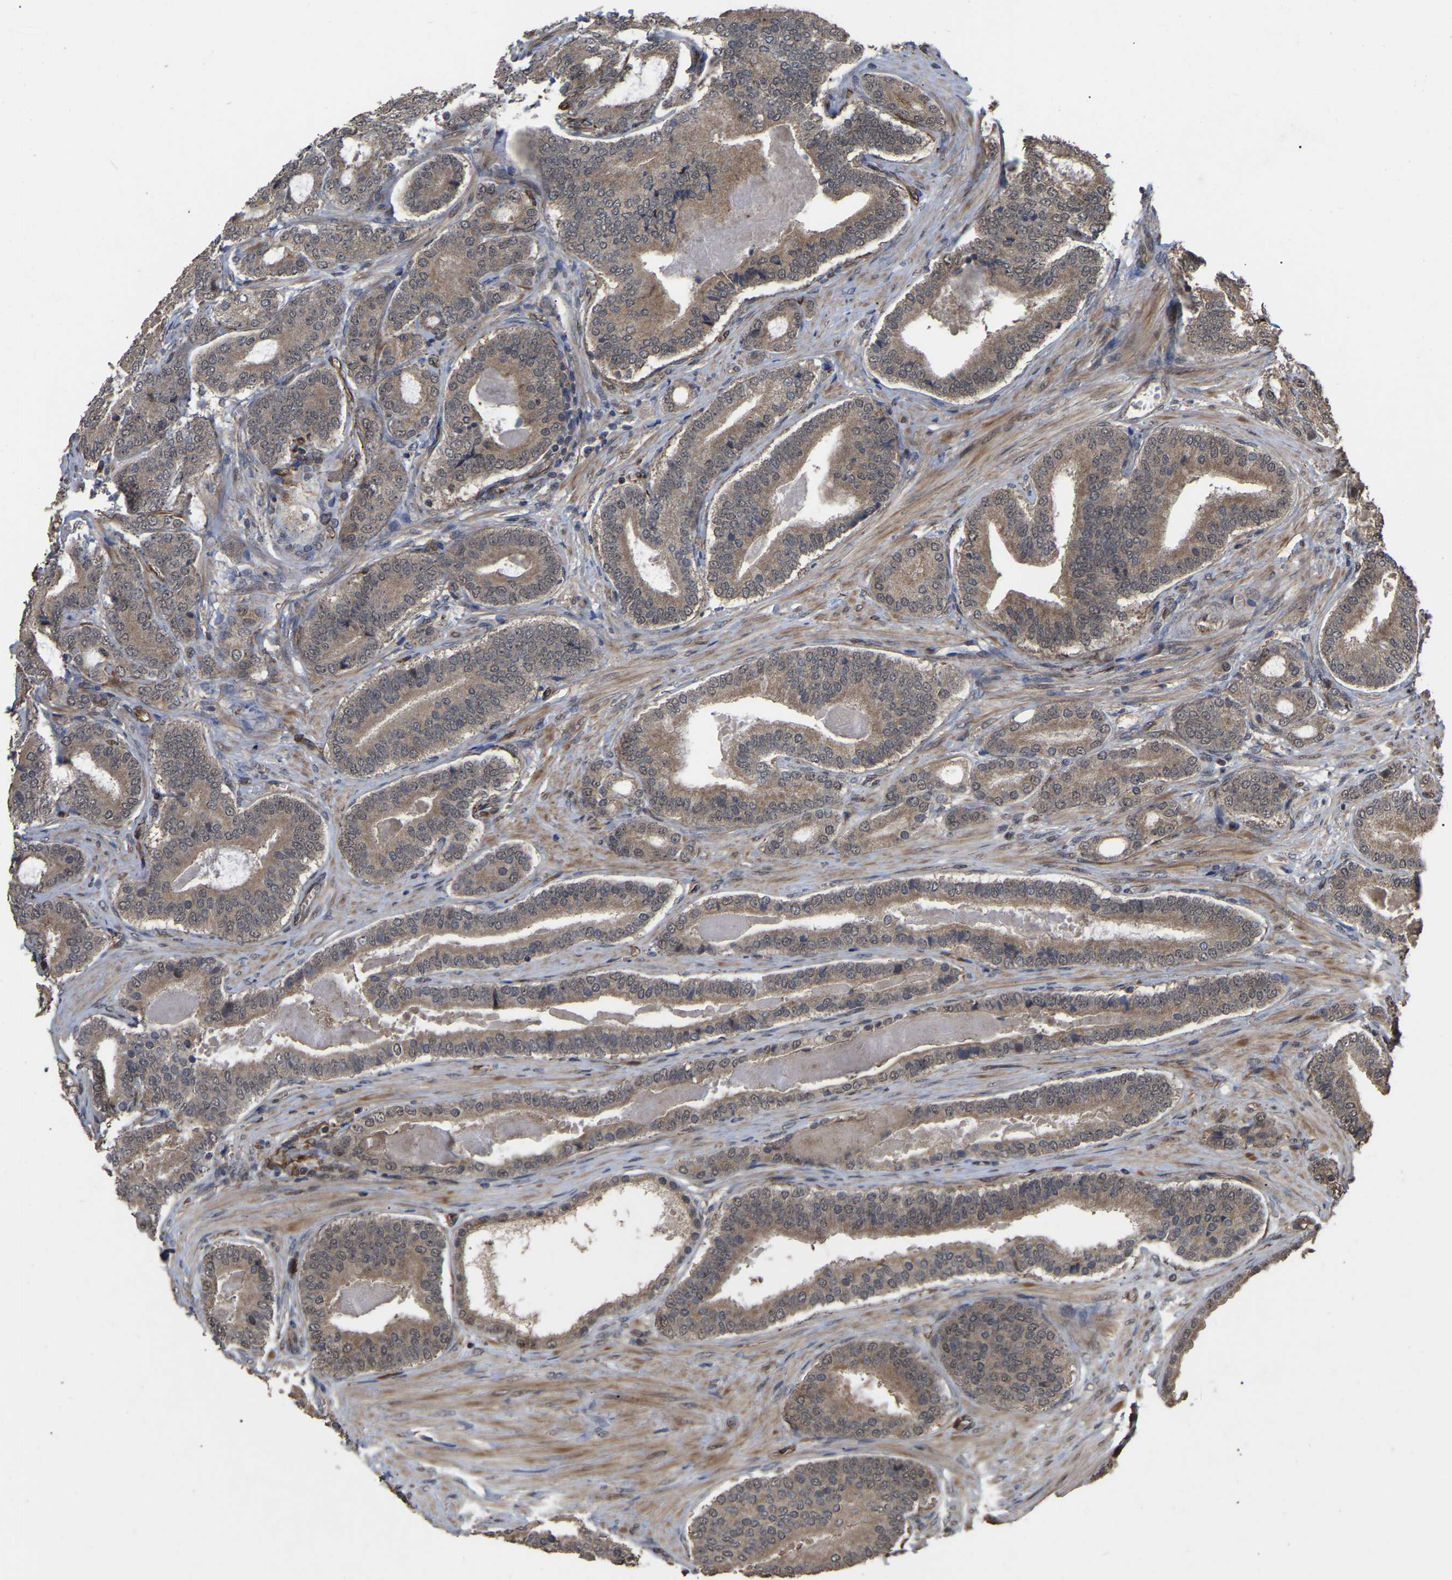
{"staining": {"intensity": "moderate", "quantity": ">75%", "location": "cytoplasmic/membranous"}, "tissue": "prostate cancer", "cell_type": "Tumor cells", "image_type": "cancer", "snomed": [{"axis": "morphology", "description": "Adenocarcinoma, High grade"}, {"axis": "topography", "description": "Prostate"}], "caption": "Brown immunohistochemical staining in human prostate cancer (adenocarcinoma (high-grade)) displays moderate cytoplasmic/membranous positivity in approximately >75% of tumor cells.", "gene": "FAM161B", "patient": {"sex": "male", "age": 60}}